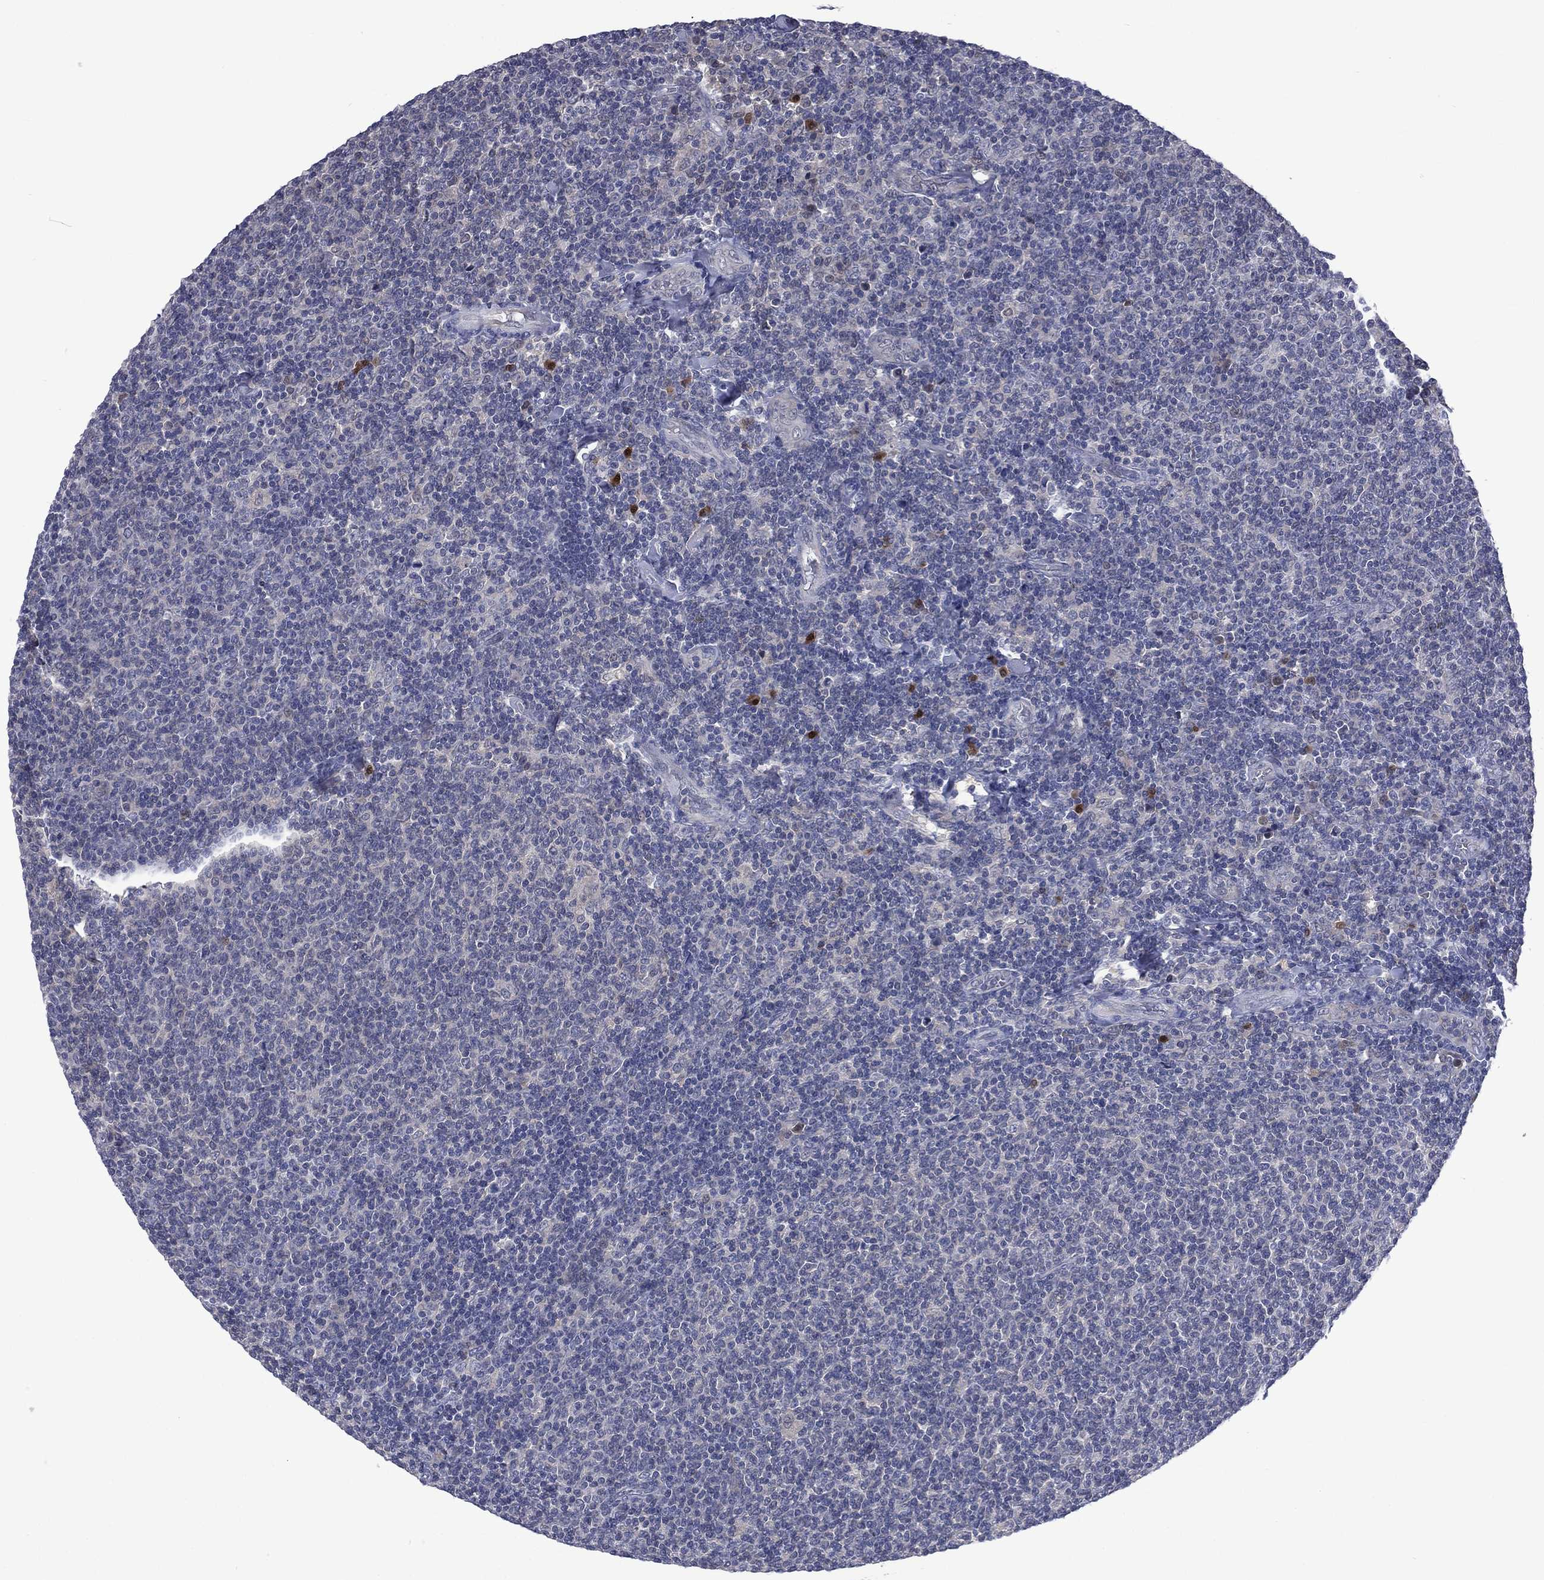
{"staining": {"intensity": "negative", "quantity": "none", "location": "none"}, "tissue": "lymphoma", "cell_type": "Tumor cells", "image_type": "cancer", "snomed": [{"axis": "morphology", "description": "Malignant lymphoma, non-Hodgkin's type, Low grade"}, {"axis": "topography", "description": "Lymph node"}], "caption": "A high-resolution photomicrograph shows immunohistochemistry (IHC) staining of lymphoma, which exhibits no significant staining in tumor cells.", "gene": "CA12", "patient": {"sex": "male", "age": 52}}